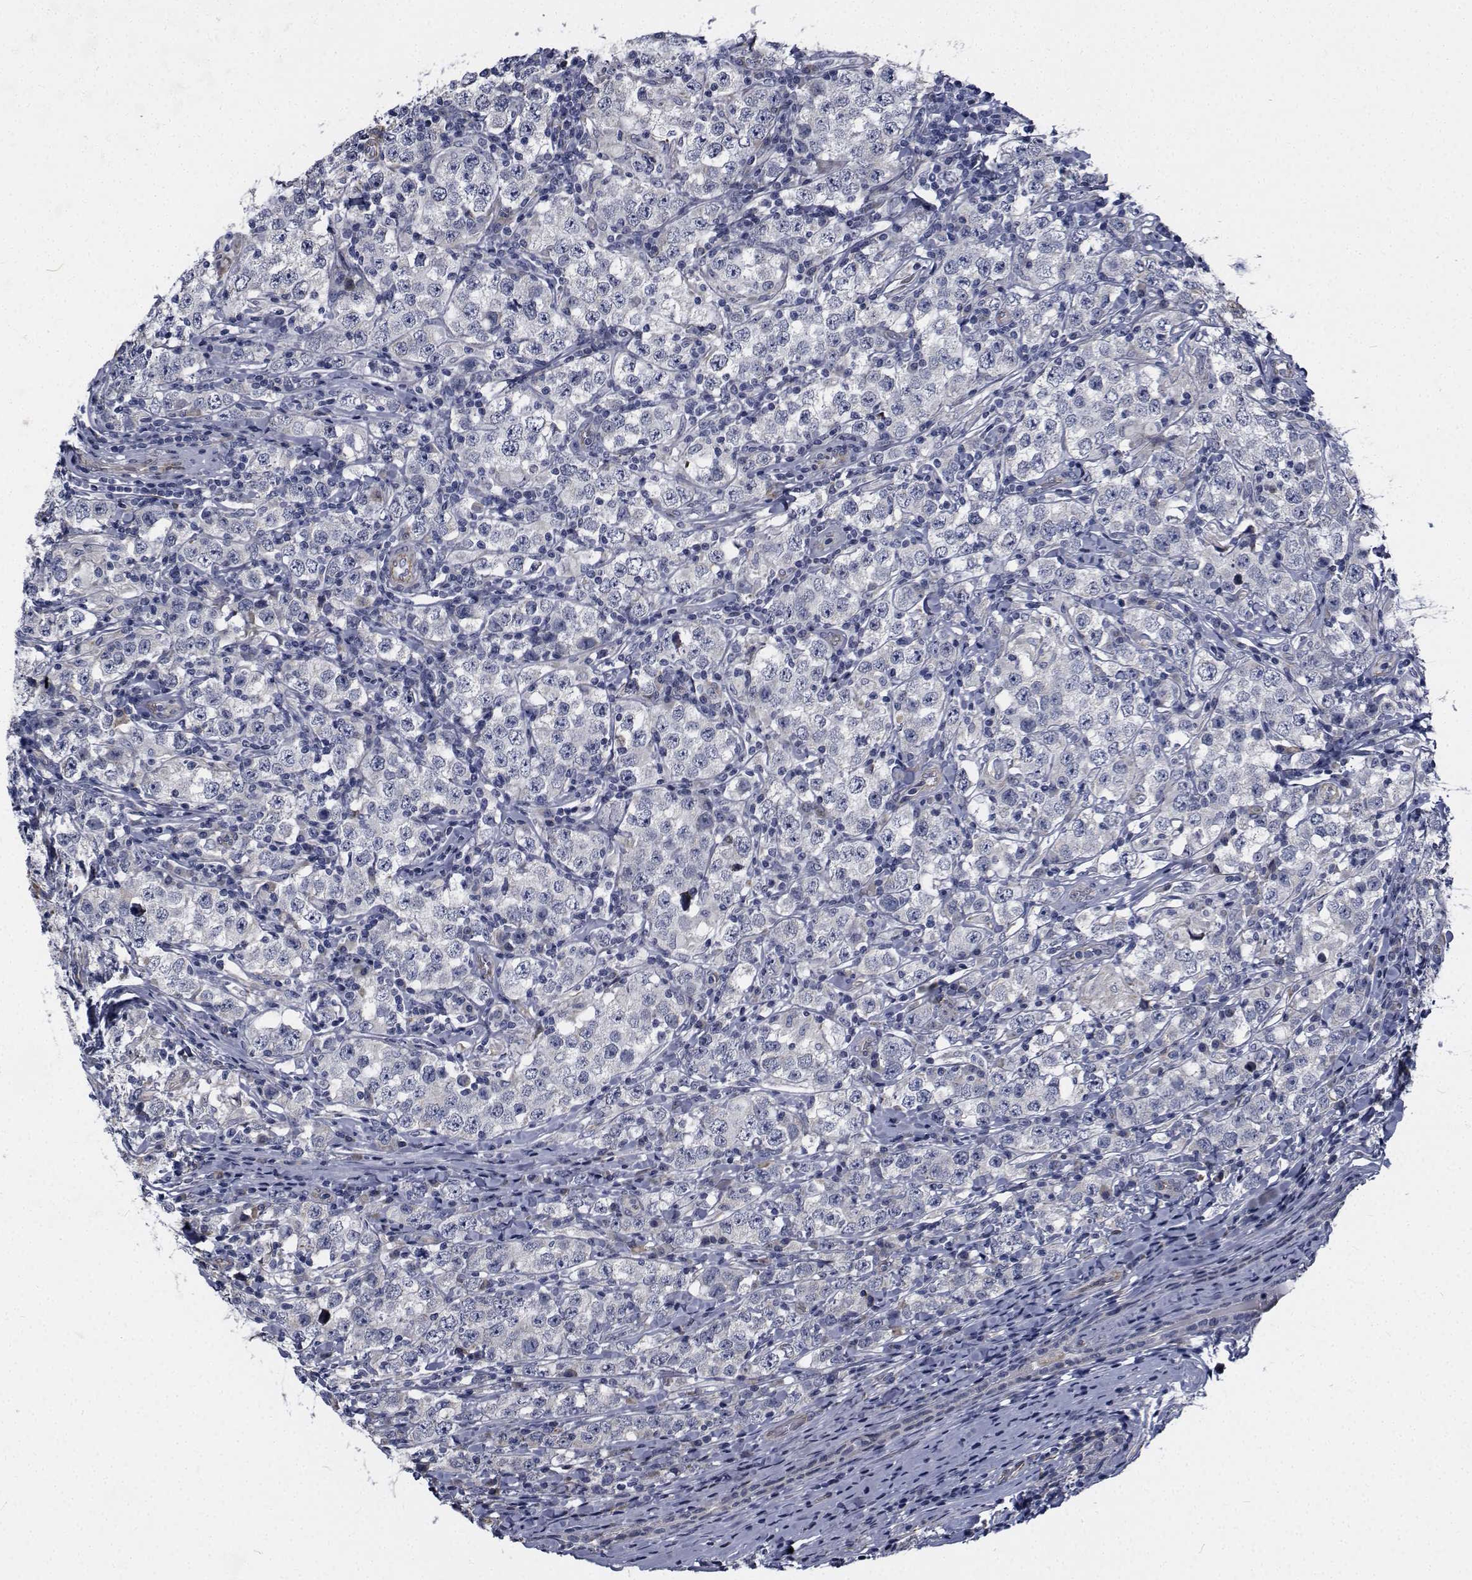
{"staining": {"intensity": "negative", "quantity": "none", "location": "none"}, "tissue": "testis cancer", "cell_type": "Tumor cells", "image_type": "cancer", "snomed": [{"axis": "morphology", "description": "Seminoma, NOS"}, {"axis": "morphology", "description": "Carcinoma, Embryonal, NOS"}, {"axis": "topography", "description": "Testis"}], "caption": "The immunohistochemistry (IHC) photomicrograph has no significant staining in tumor cells of testis cancer (embryonal carcinoma) tissue.", "gene": "TTBK1", "patient": {"sex": "male", "age": 41}}